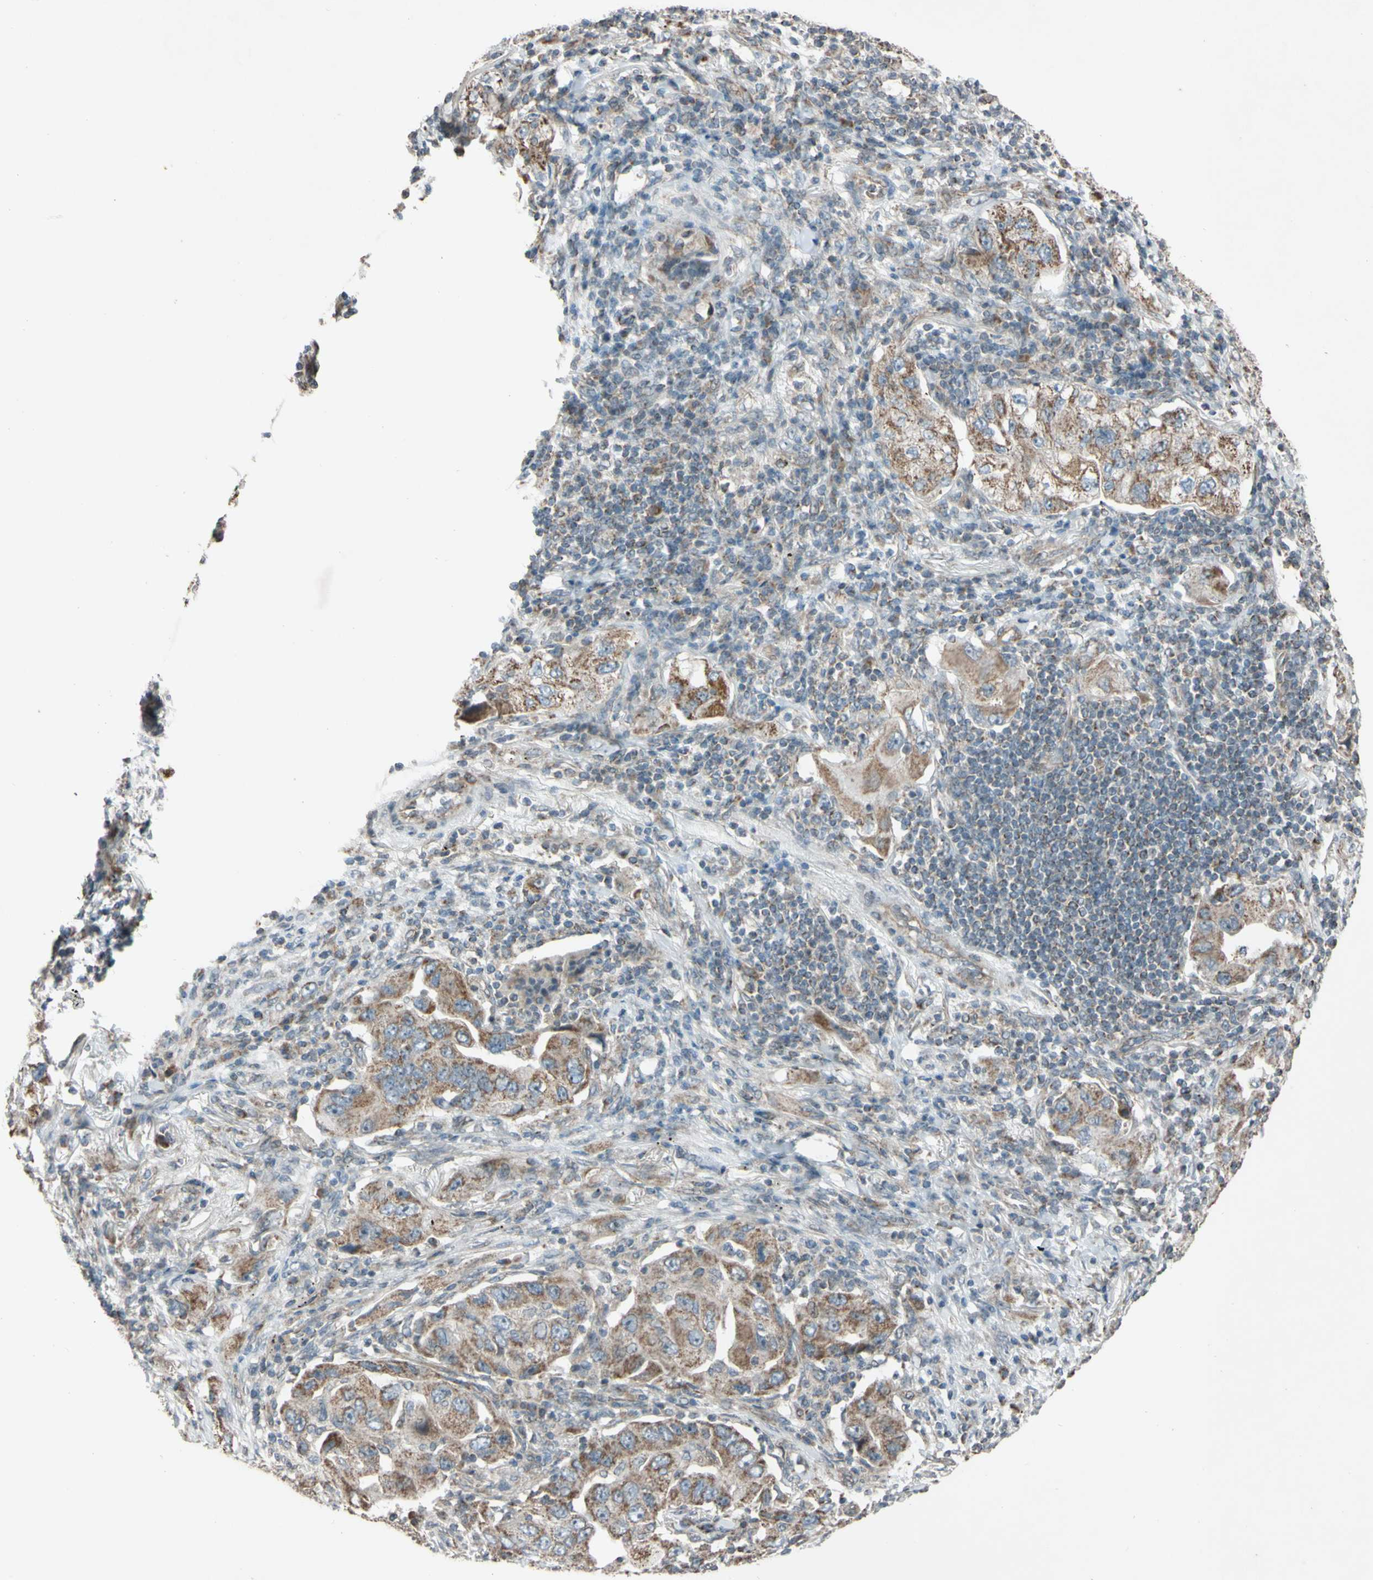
{"staining": {"intensity": "moderate", "quantity": ">75%", "location": "cytoplasmic/membranous"}, "tissue": "lung cancer", "cell_type": "Tumor cells", "image_type": "cancer", "snomed": [{"axis": "morphology", "description": "Adenocarcinoma, NOS"}, {"axis": "topography", "description": "Lung"}], "caption": "IHC of human lung adenocarcinoma reveals medium levels of moderate cytoplasmic/membranous staining in approximately >75% of tumor cells.", "gene": "ACOT8", "patient": {"sex": "female", "age": 65}}